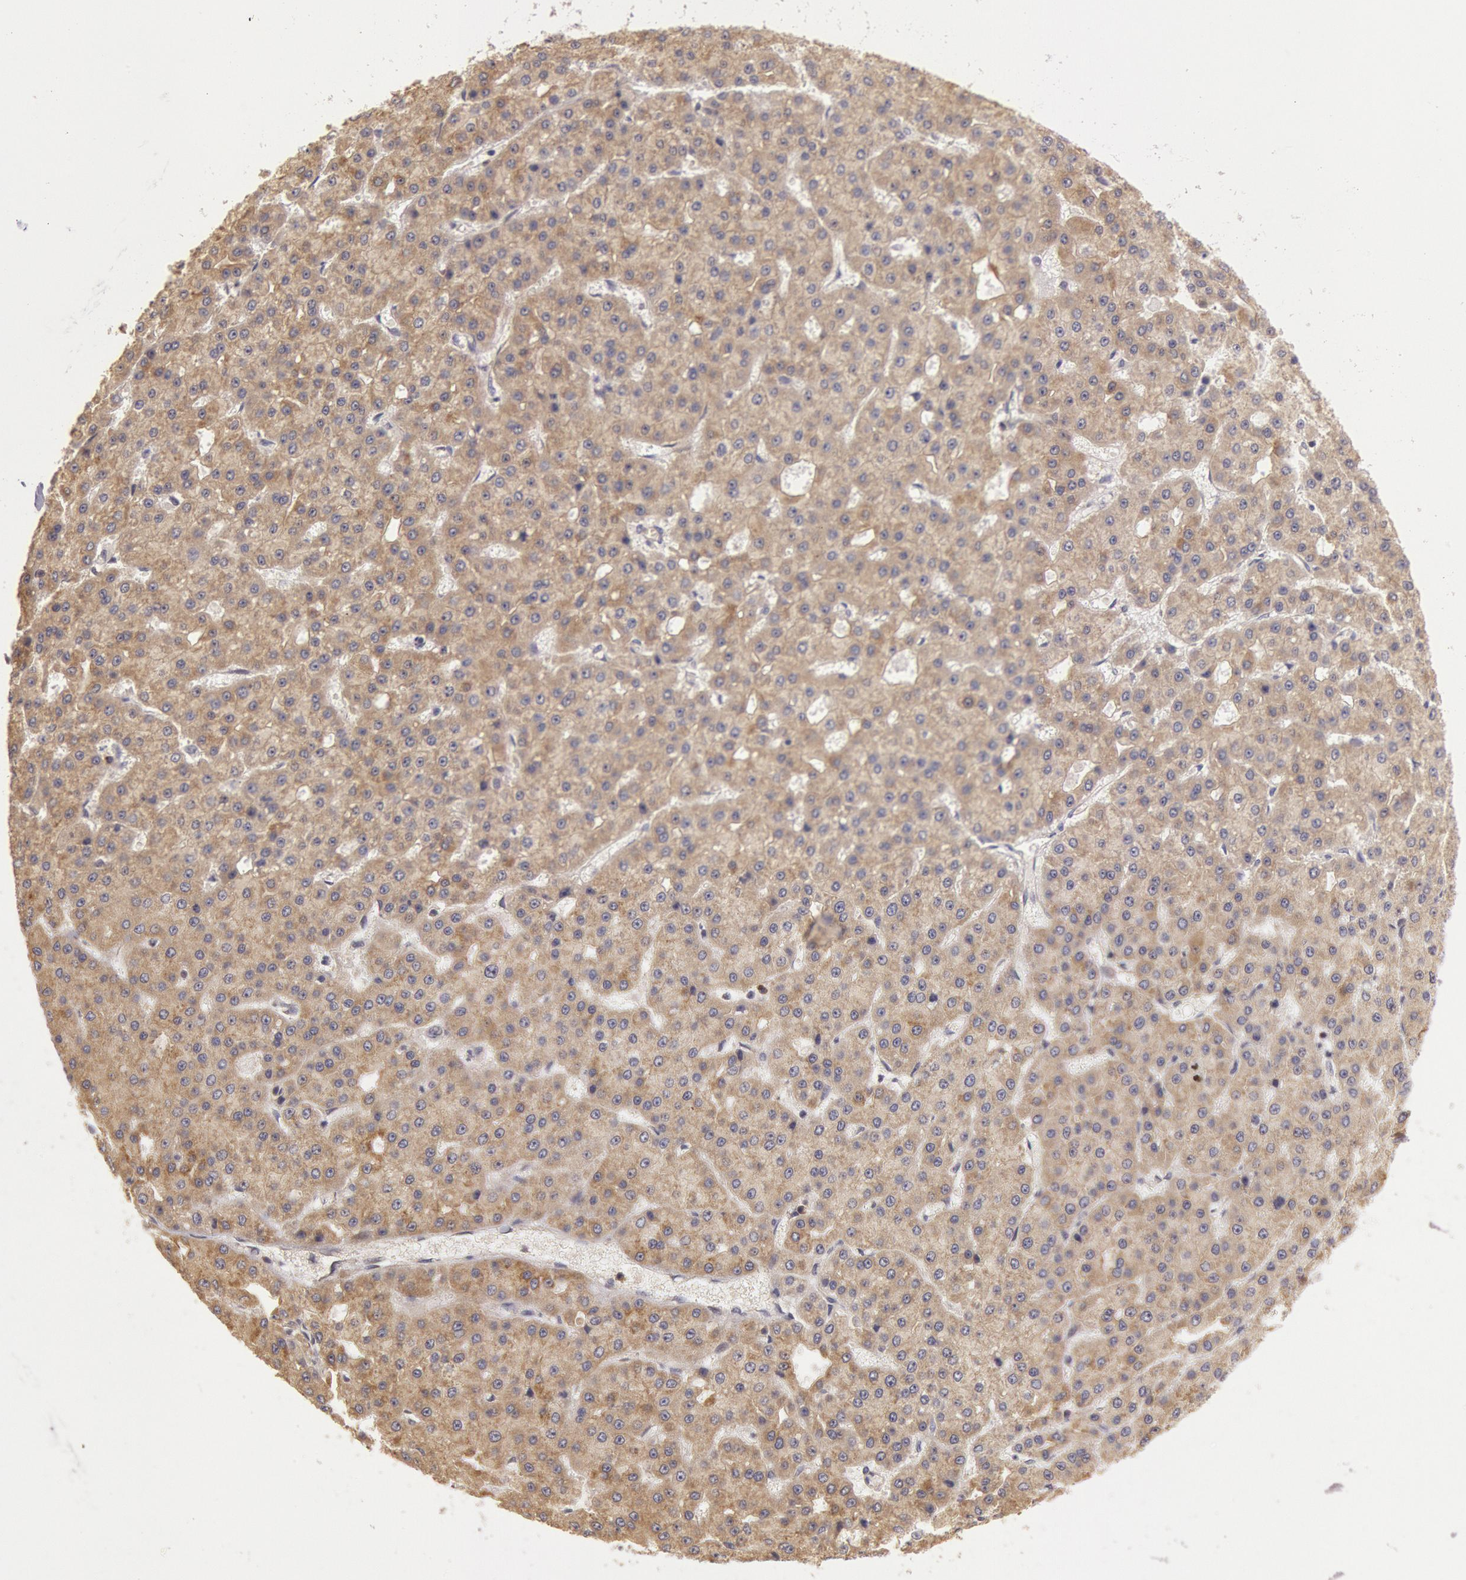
{"staining": {"intensity": "moderate", "quantity": ">75%", "location": "cytoplasmic/membranous"}, "tissue": "liver cancer", "cell_type": "Tumor cells", "image_type": "cancer", "snomed": [{"axis": "morphology", "description": "Carcinoma, Hepatocellular, NOS"}, {"axis": "topography", "description": "Liver"}], "caption": "A histopathology image of human liver hepatocellular carcinoma stained for a protein reveals moderate cytoplasmic/membranous brown staining in tumor cells.", "gene": "NMT2", "patient": {"sex": "male", "age": 47}}